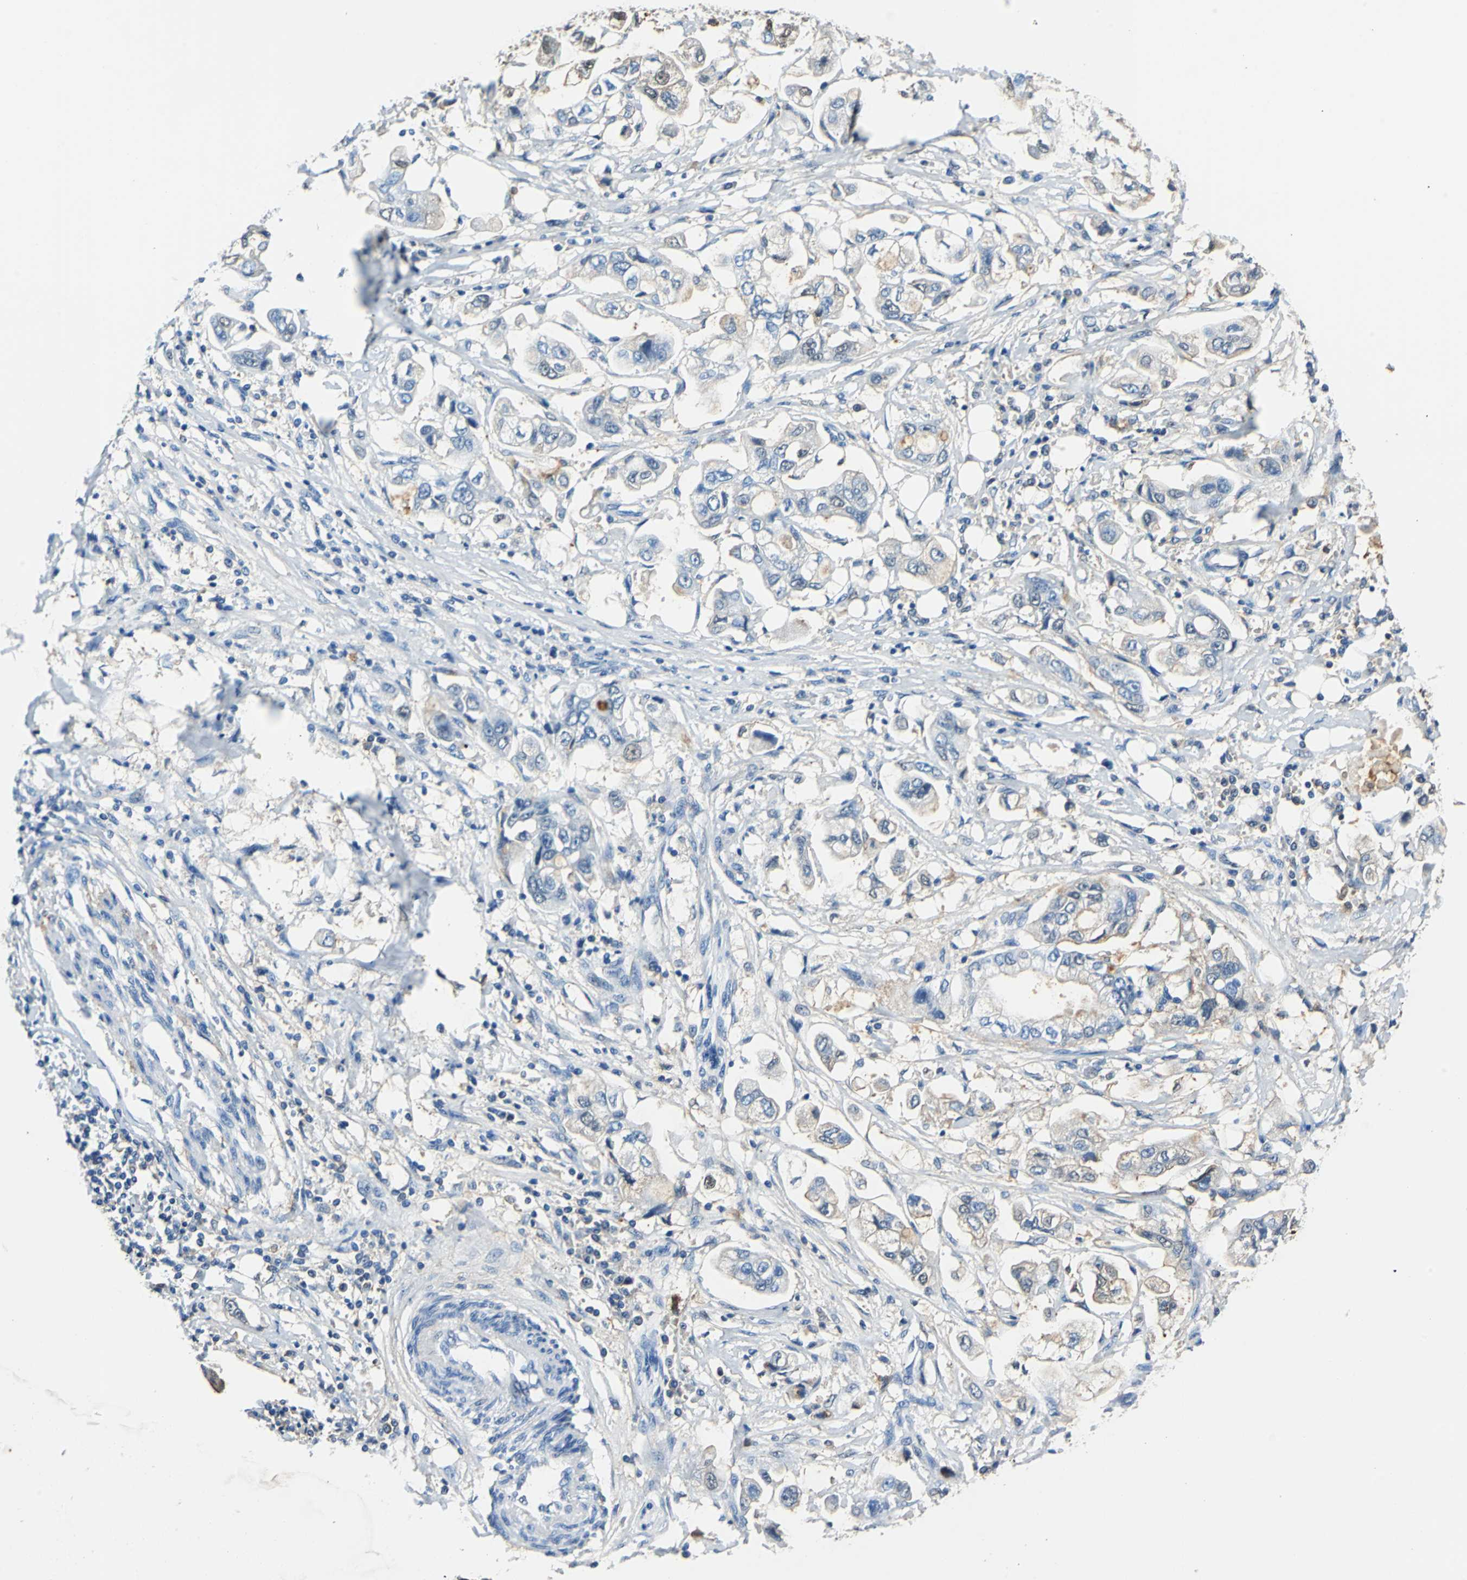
{"staining": {"intensity": "weak", "quantity": "<25%", "location": "cytoplasmic/membranous"}, "tissue": "stomach cancer", "cell_type": "Tumor cells", "image_type": "cancer", "snomed": [{"axis": "morphology", "description": "Adenocarcinoma, NOS"}, {"axis": "topography", "description": "Stomach"}], "caption": "An immunohistochemistry (IHC) micrograph of stomach adenocarcinoma is shown. There is no staining in tumor cells of stomach adenocarcinoma.", "gene": "ALB", "patient": {"sex": "male", "age": 62}}